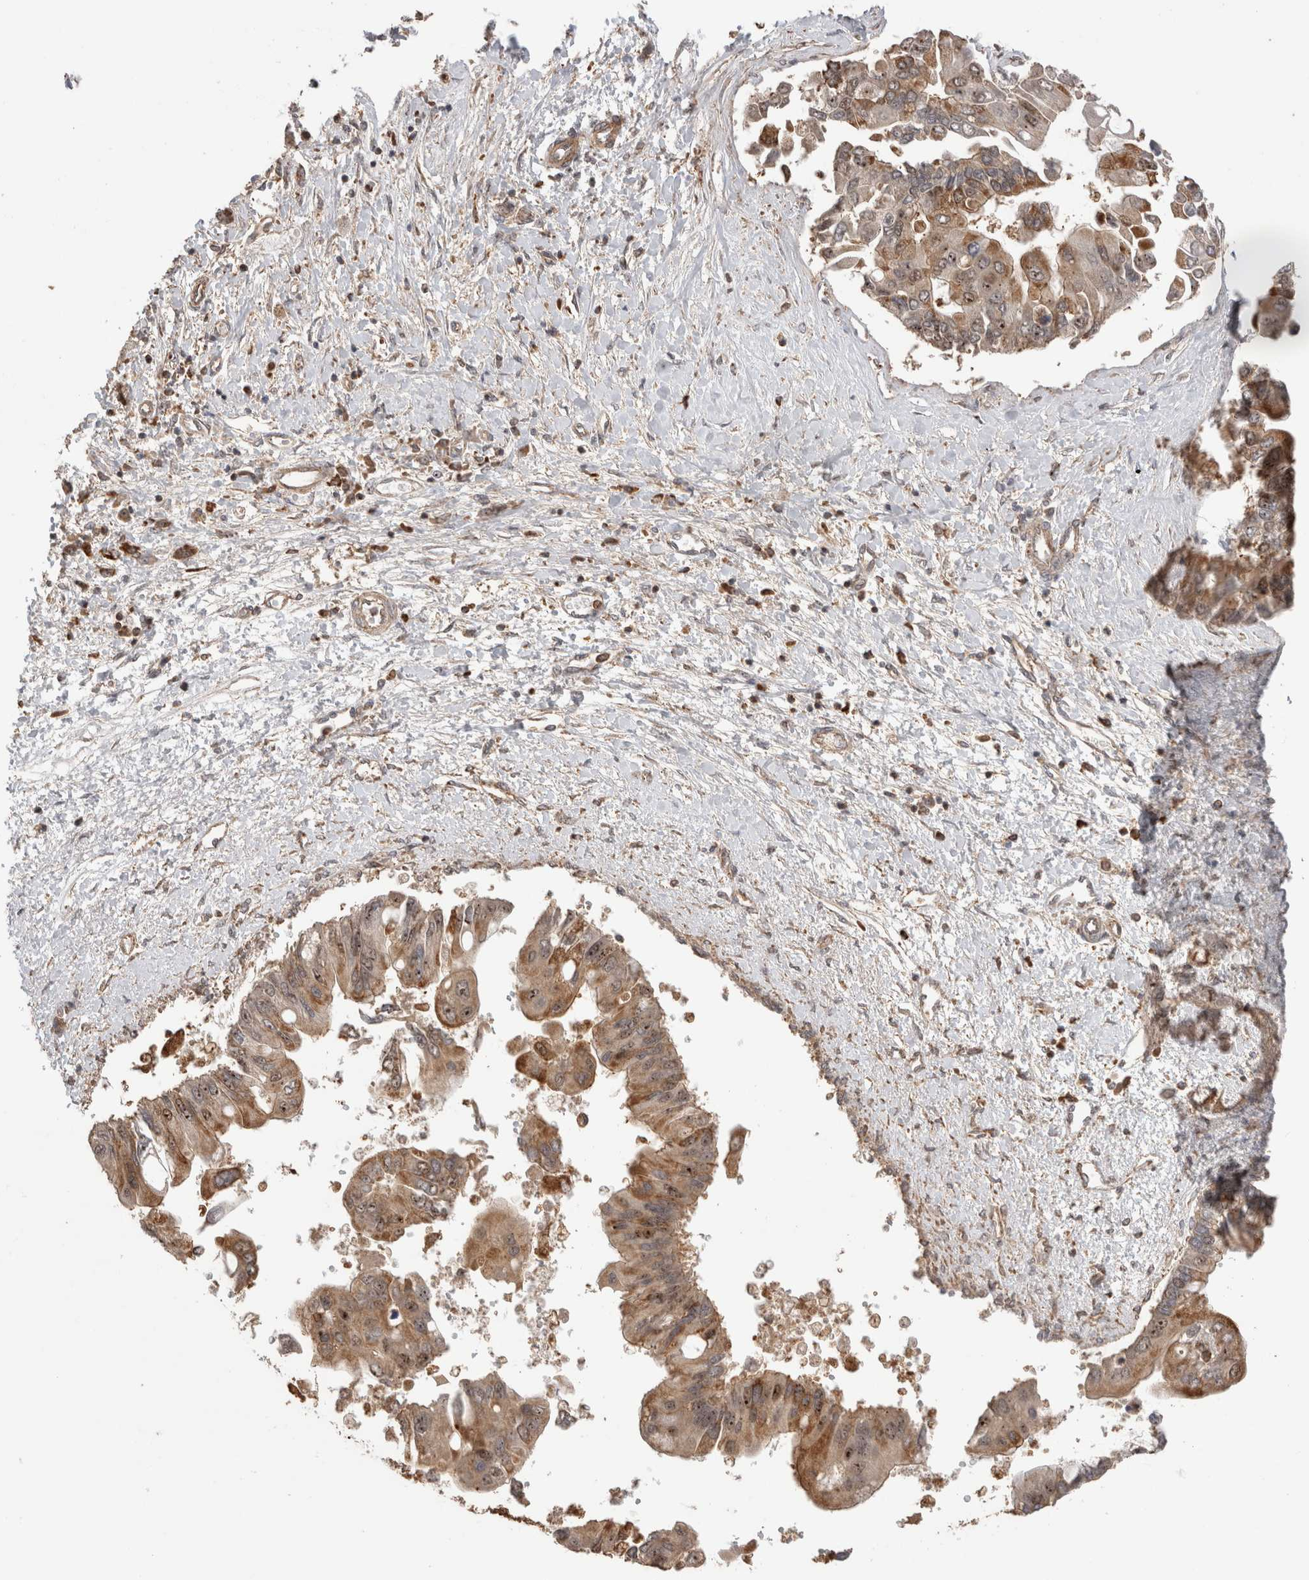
{"staining": {"intensity": "strong", "quantity": "25%-75%", "location": "cytoplasmic/membranous,nuclear"}, "tissue": "liver cancer", "cell_type": "Tumor cells", "image_type": "cancer", "snomed": [{"axis": "morphology", "description": "Cholangiocarcinoma"}, {"axis": "topography", "description": "Liver"}], "caption": "Liver cancer (cholangiocarcinoma) was stained to show a protein in brown. There is high levels of strong cytoplasmic/membranous and nuclear staining in about 25%-75% of tumor cells.", "gene": "IMMP2L", "patient": {"sex": "male", "age": 50}}